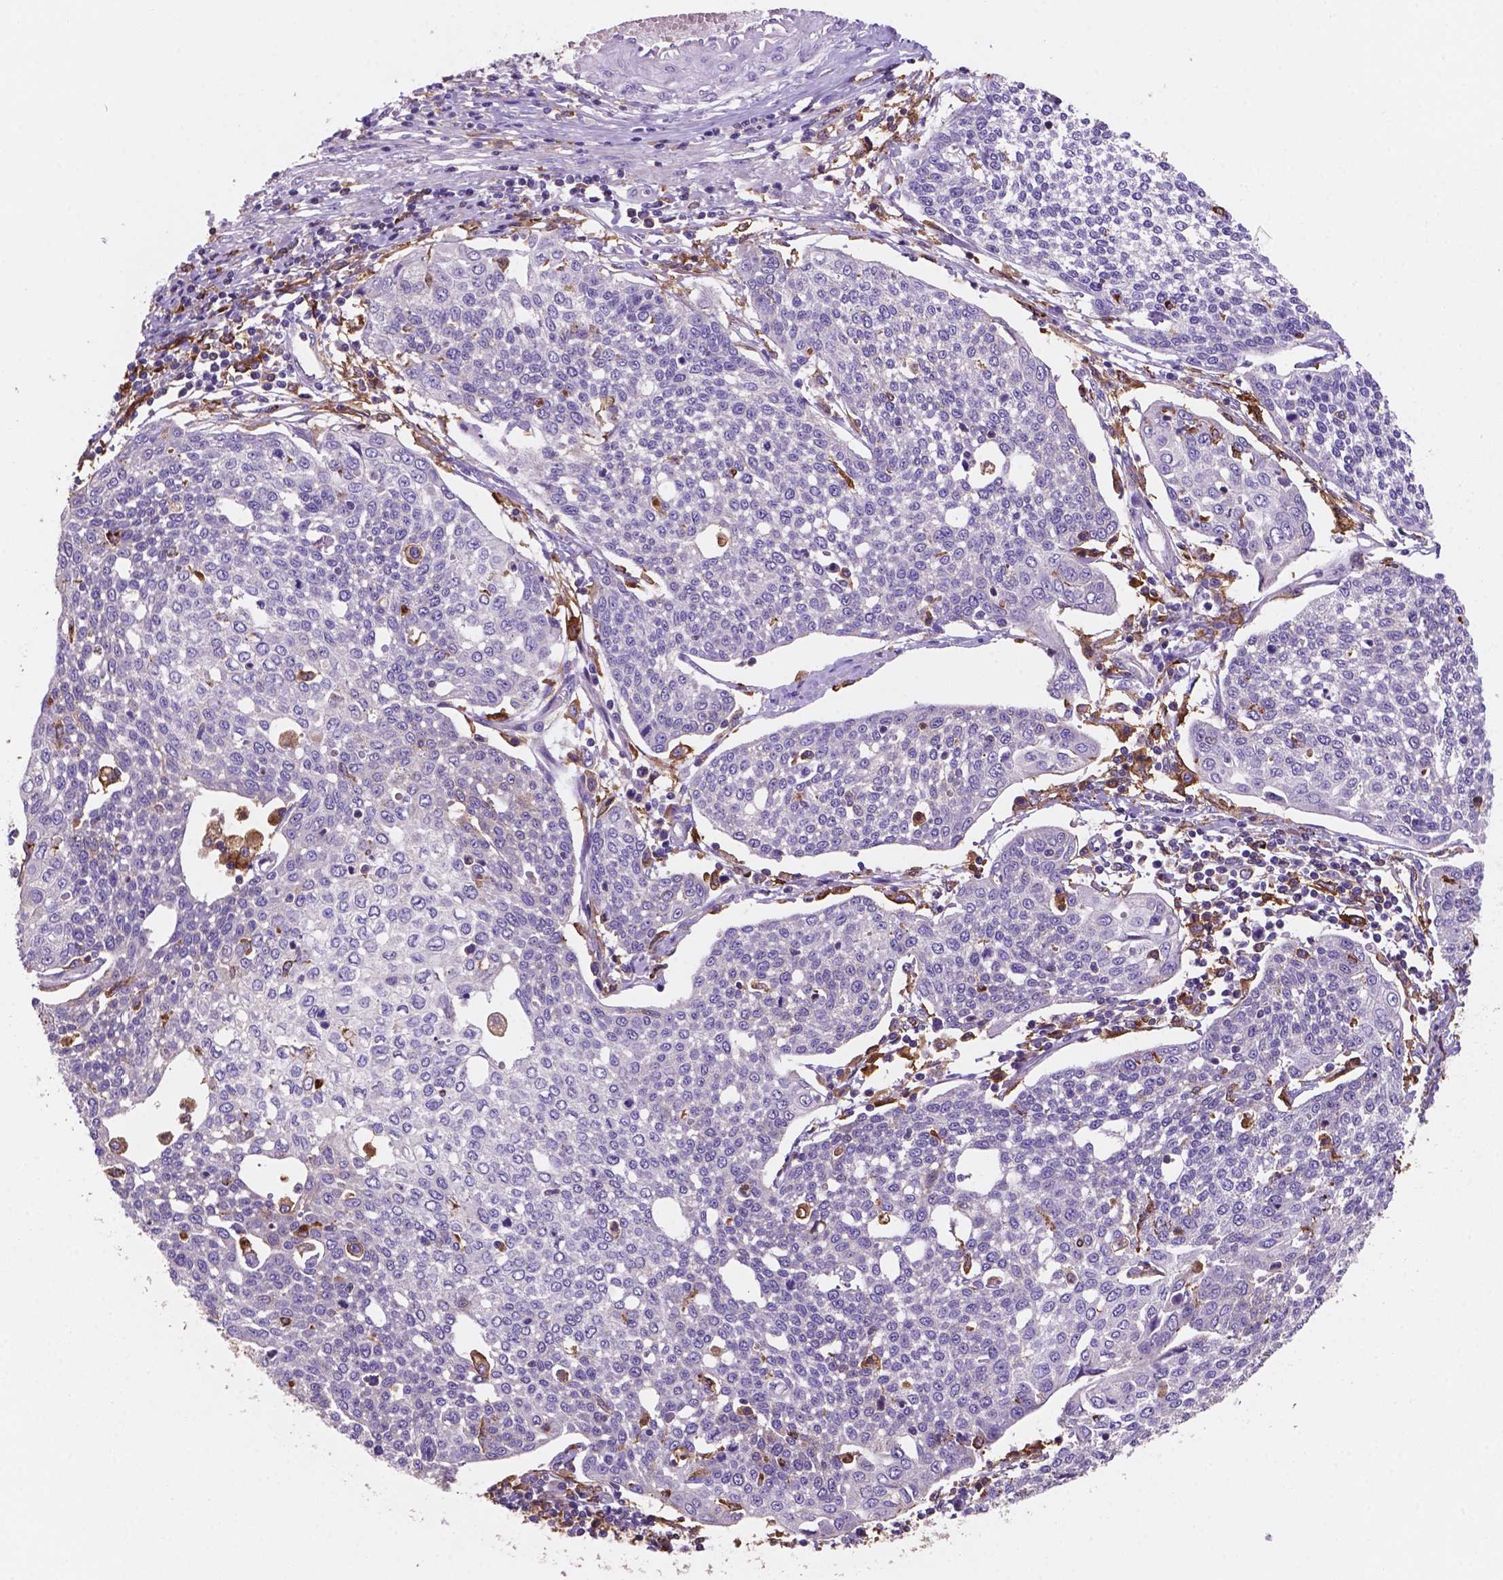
{"staining": {"intensity": "negative", "quantity": "none", "location": "none"}, "tissue": "cervical cancer", "cell_type": "Tumor cells", "image_type": "cancer", "snomed": [{"axis": "morphology", "description": "Squamous cell carcinoma, NOS"}, {"axis": "topography", "description": "Cervix"}], "caption": "IHC of human cervical cancer (squamous cell carcinoma) reveals no expression in tumor cells.", "gene": "MKRN2OS", "patient": {"sex": "female", "age": 34}}